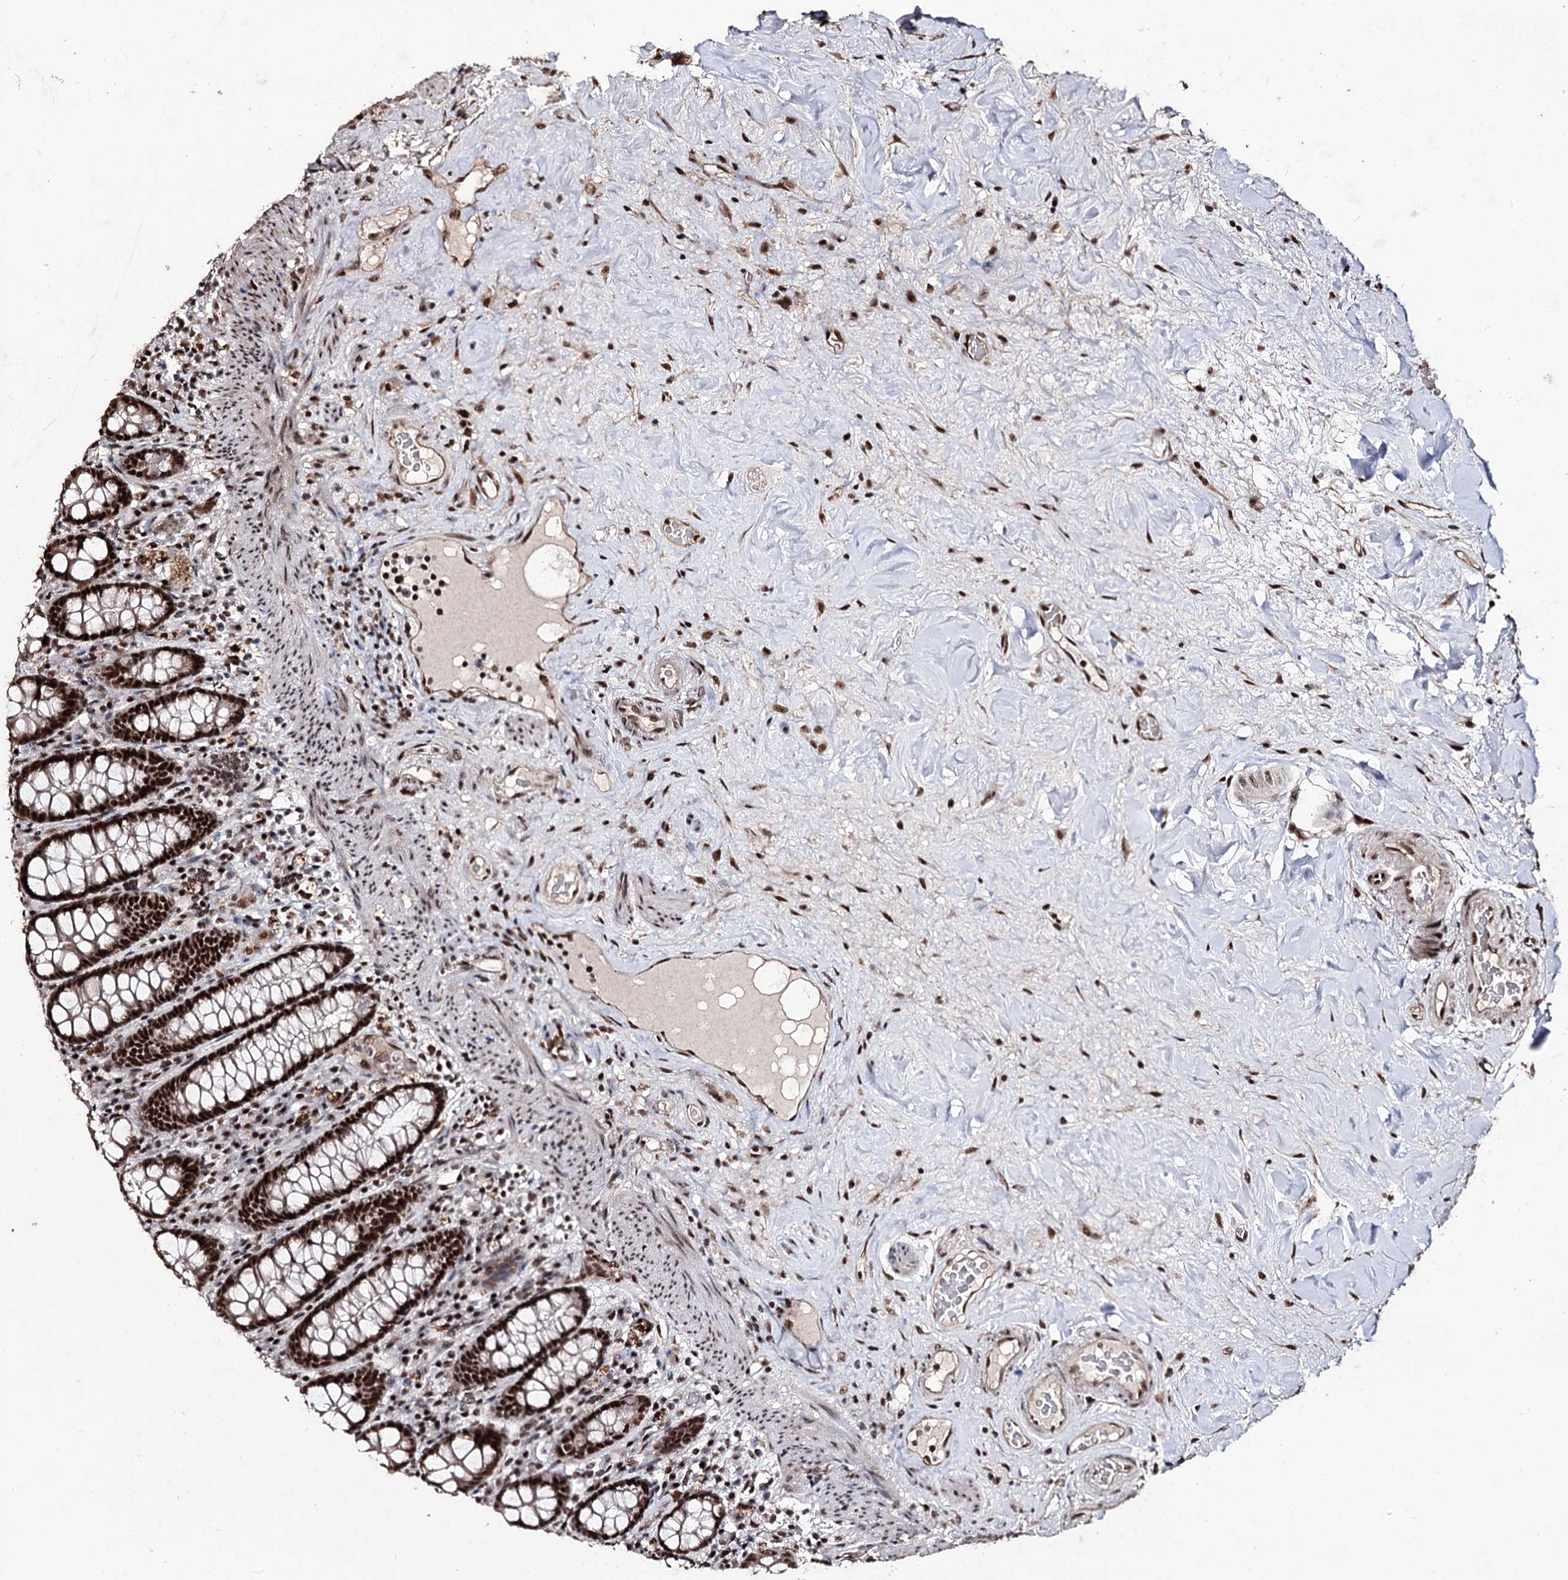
{"staining": {"intensity": "moderate", "quantity": ">75%", "location": "cytoplasmic/membranous,nuclear"}, "tissue": "colon", "cell_type": "Endothelial cells", "image_type": "normal", "snomed": [{"axis": "morphology", "description": "Normal tissue, NOS"}, {"axis": "topography", "description": "Colon"}], "caption": "Immunohistochemistry (IHC) of unremarkable human colon exhibits medium levels of moderate cytoplasmic/membranous,nuclear staining in about >75% of endothelial cells.", "gene": "U2SURP", "patient": {"sex": "female", "age": 79}}